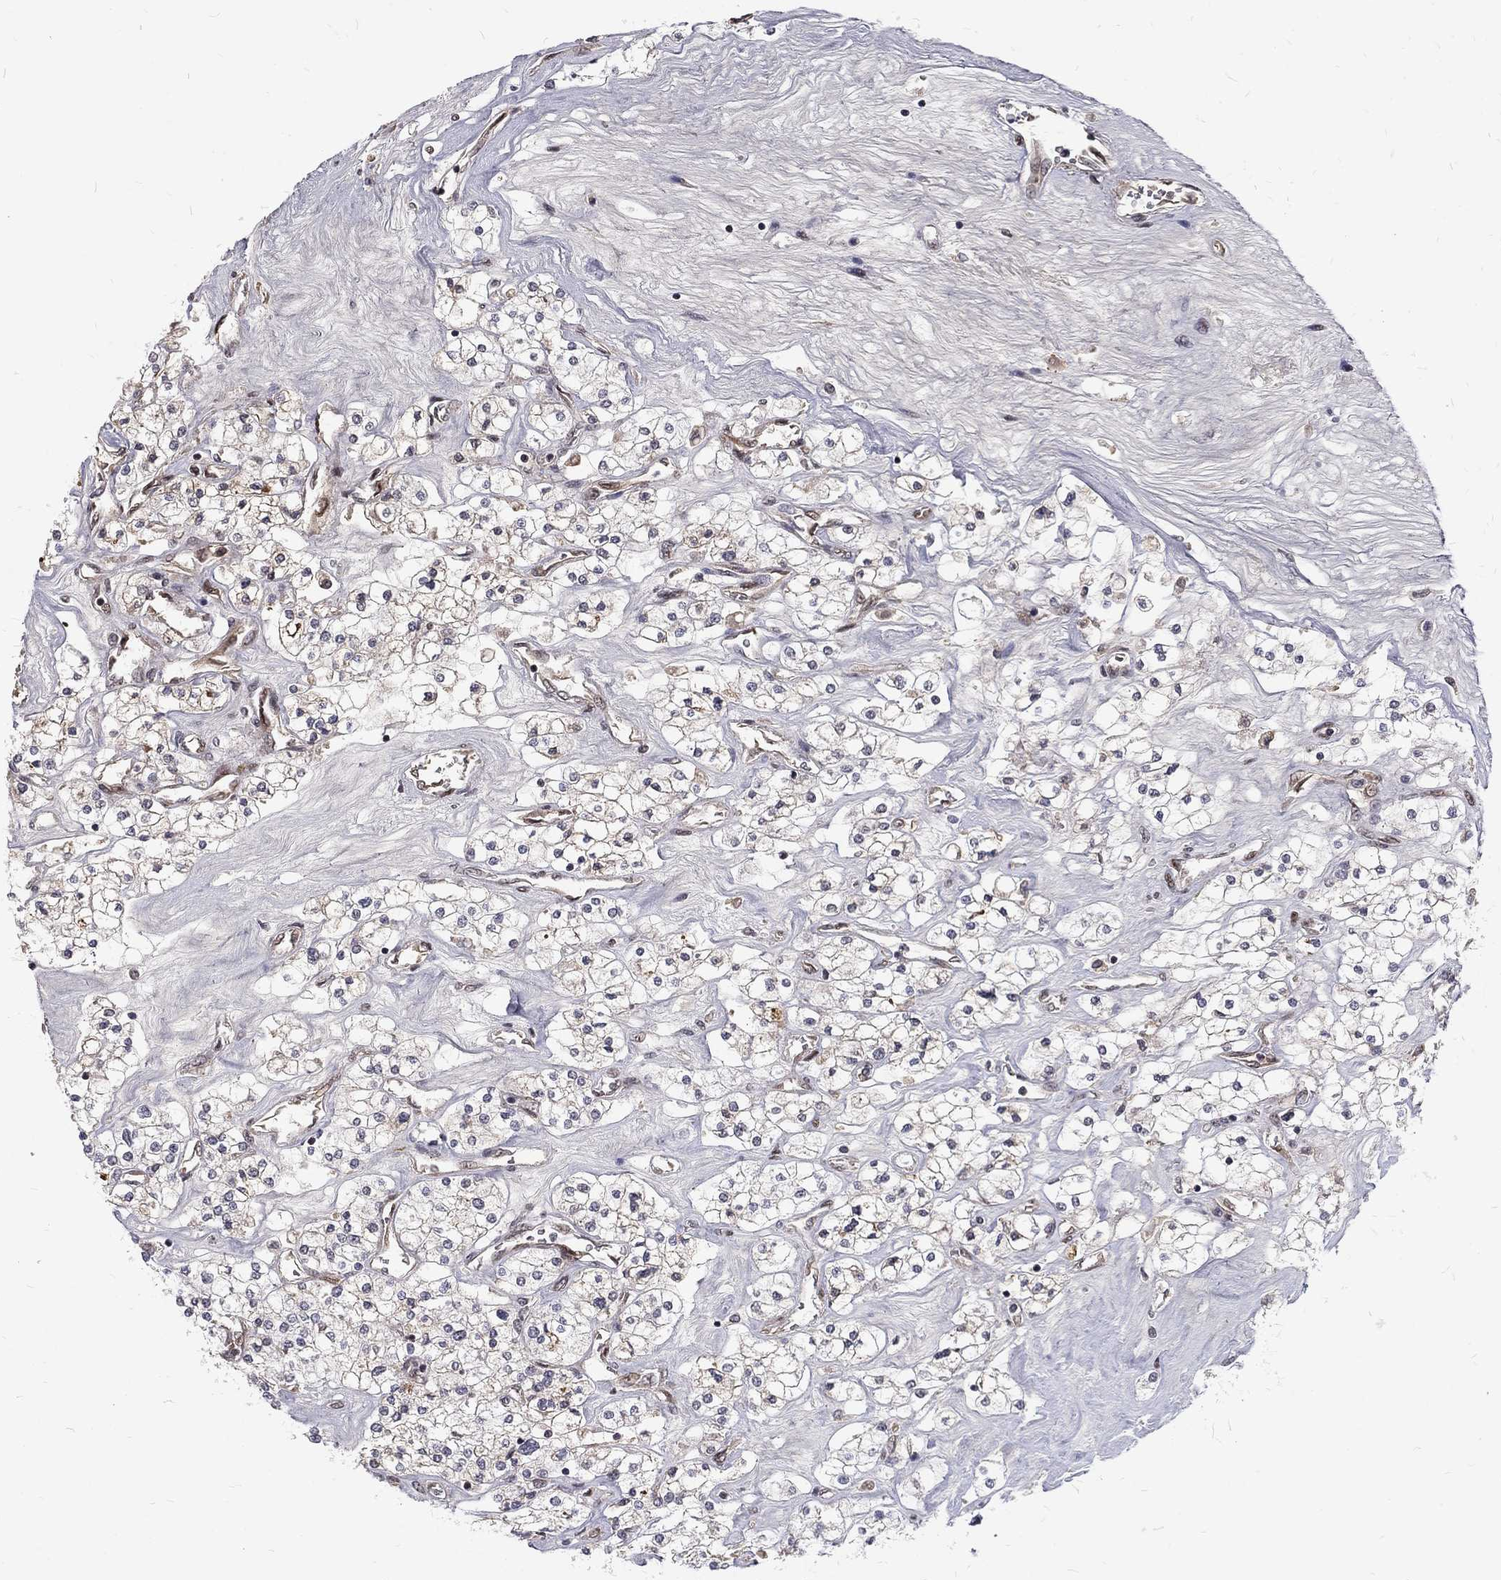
{"staining": {"intensity": "negative", "quantity": "none", "location": "none"}, "tissue": "renal cancer", "cell_type": "Tumor cells", "image_type": "cancer", "snomed": [{"axis": "morphology", "description": "Adenocarcinoma, NOS"}, {"axis": "topography", "description": "Kidney"}], "caption": "Immunohistochemistry micrograph of renal cancer stained for a protein (brown), which demonstrates no expression in tumor cells. (Immunohistochemistry (ihc), brightfield microscopy, high magnification).", "gene": "TCEAL1", "patient": {"sex": "male", "age": 80}}